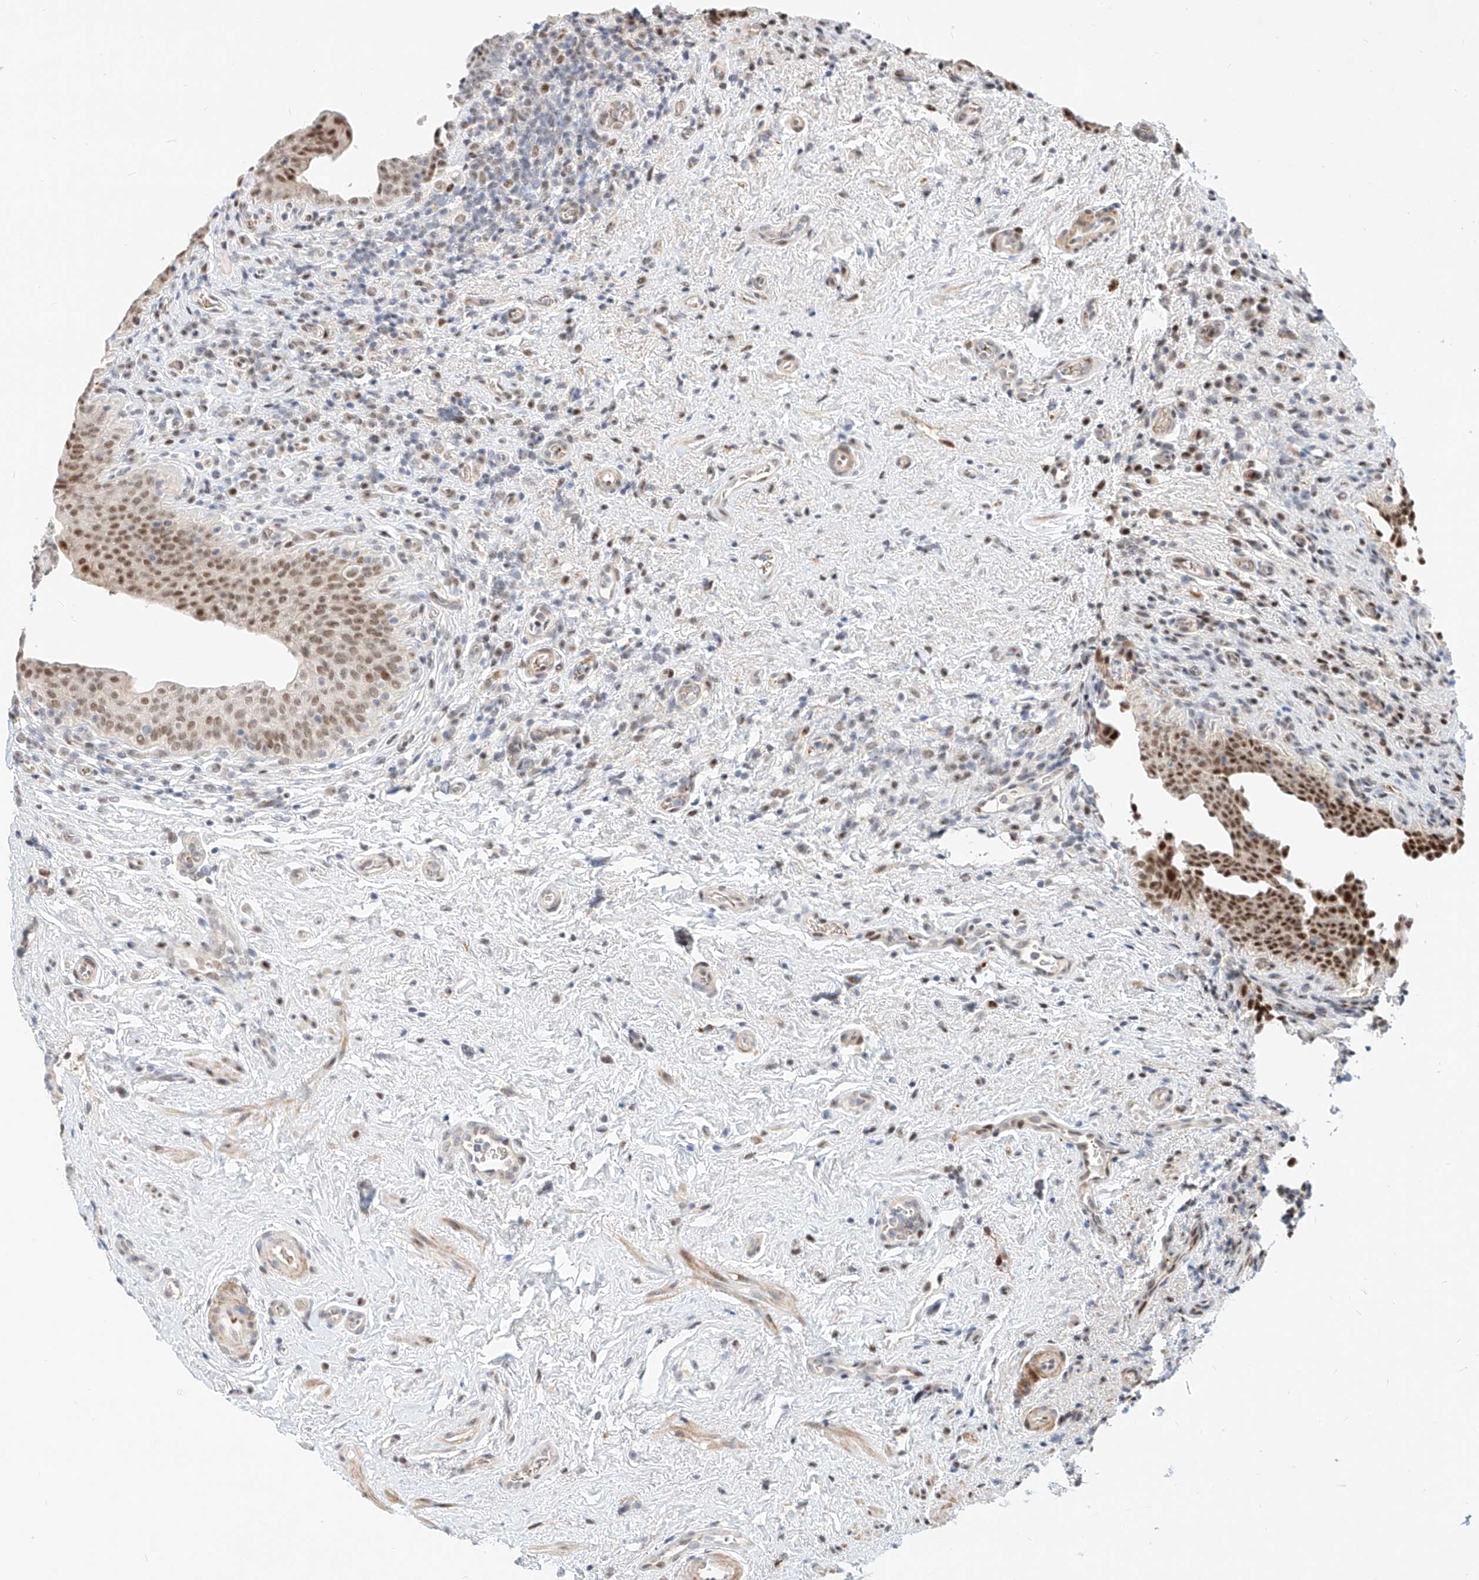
{"staining": {"intensity": "moderate", "quantity": ">75%", "location": "nuclear"}, "tissue": "urinary bladder", "cell_type": "Urothelial cells", "image_type": "normal", "snomed": [{"axis": "morphology", "description": "Normal tissue, NOS"}, {"axis": "topography", "description": "Urinary bladder"}], "caption": "A brown stain shows moderate nuclear expression of a protein in urothelial cells of benign human urinary bladder.", "gene": "CBX8", "patient": {"sex": "male", "age": 83}}